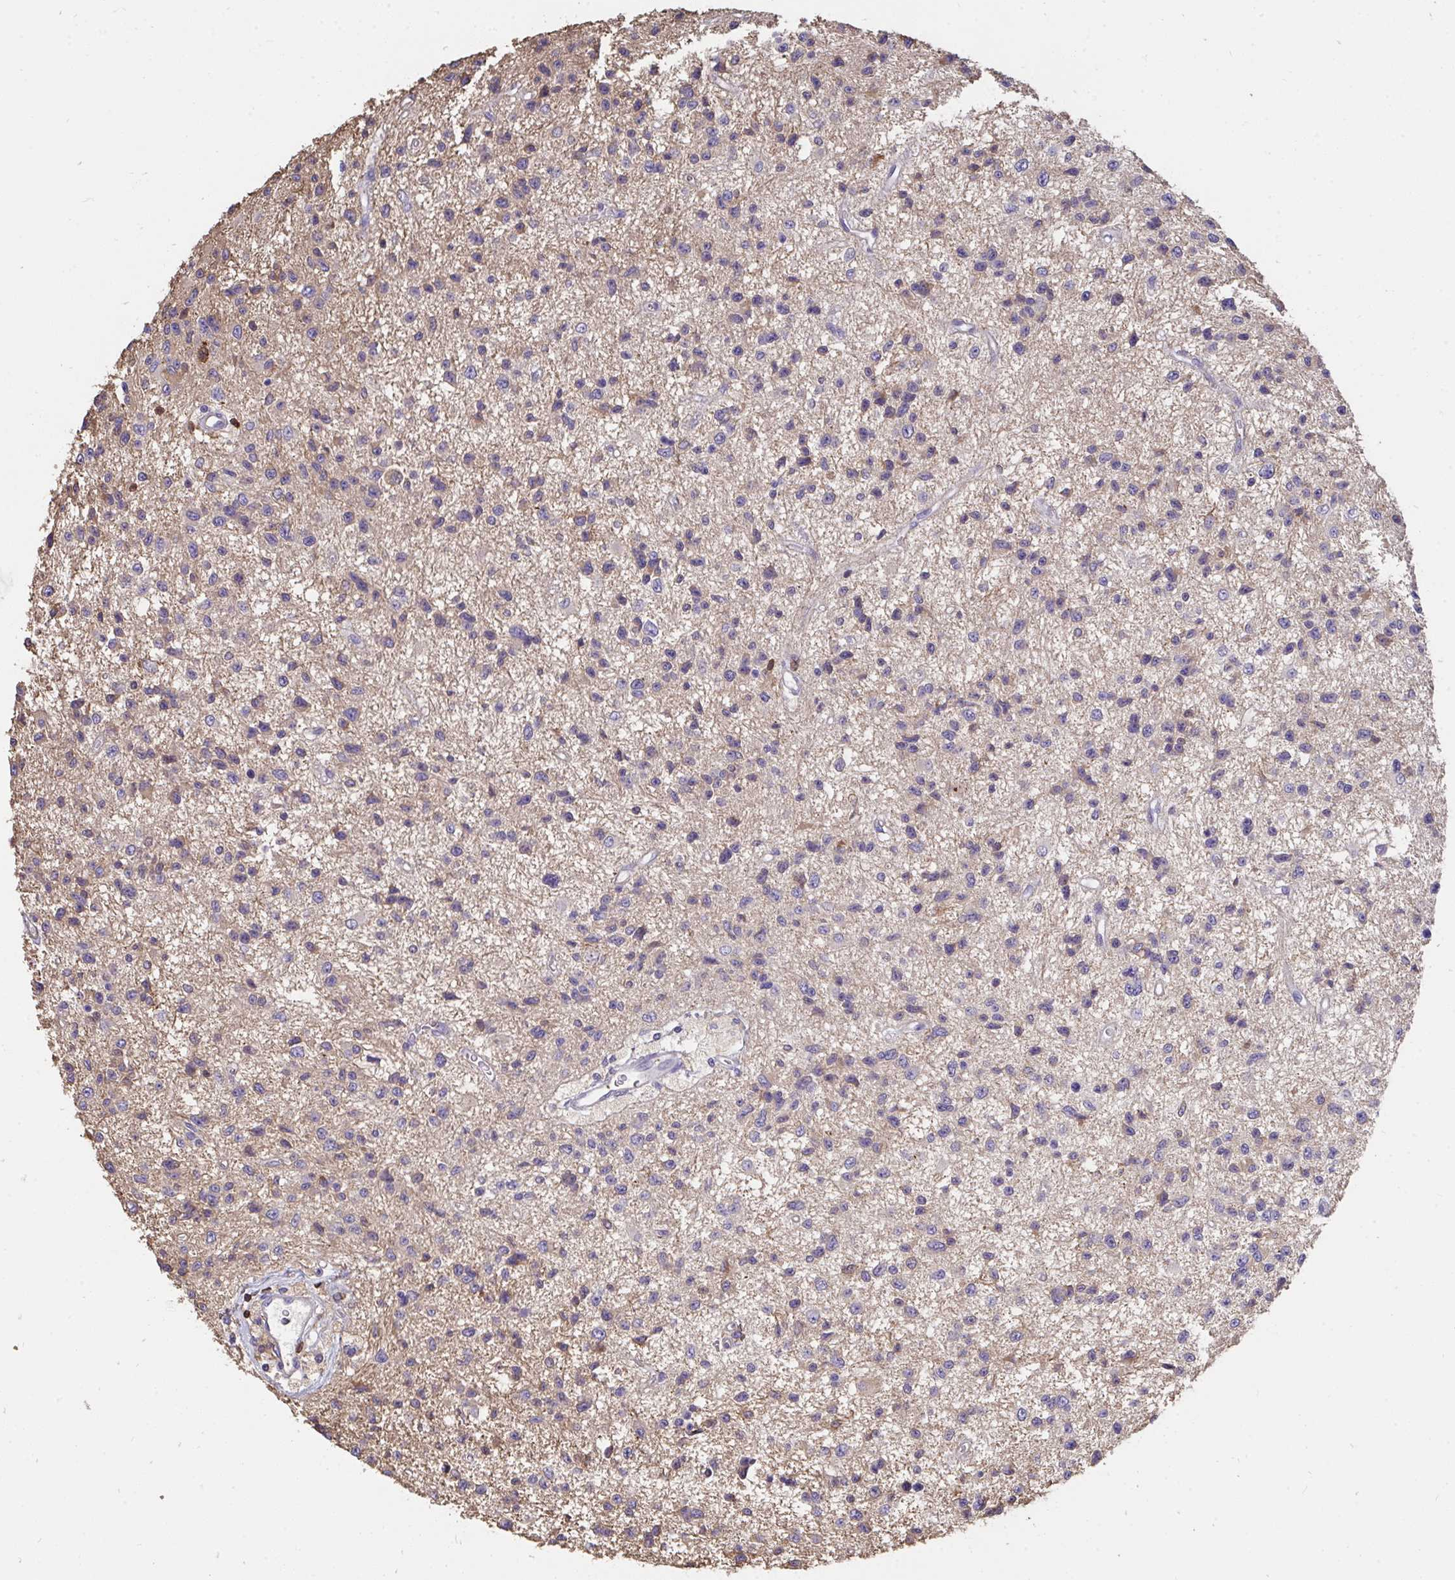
{"staining": {"intensity": "negative", "quantity": "none", "location": "none"}, "tissue": "glioma", "cell_type": "Tumor cells", "image_type": "cancer", "snomed": [{"axis": "morphology", "description": "Glioma, malignant, Low grade"}, {"axis": "topography", "description": "Brain"}], "caption": "The histopathology image displays no staining of tumor cells in malignant glioma (low-grade).", "gene": "CFL1", "patient": {"sex": "male", "age": 43}}